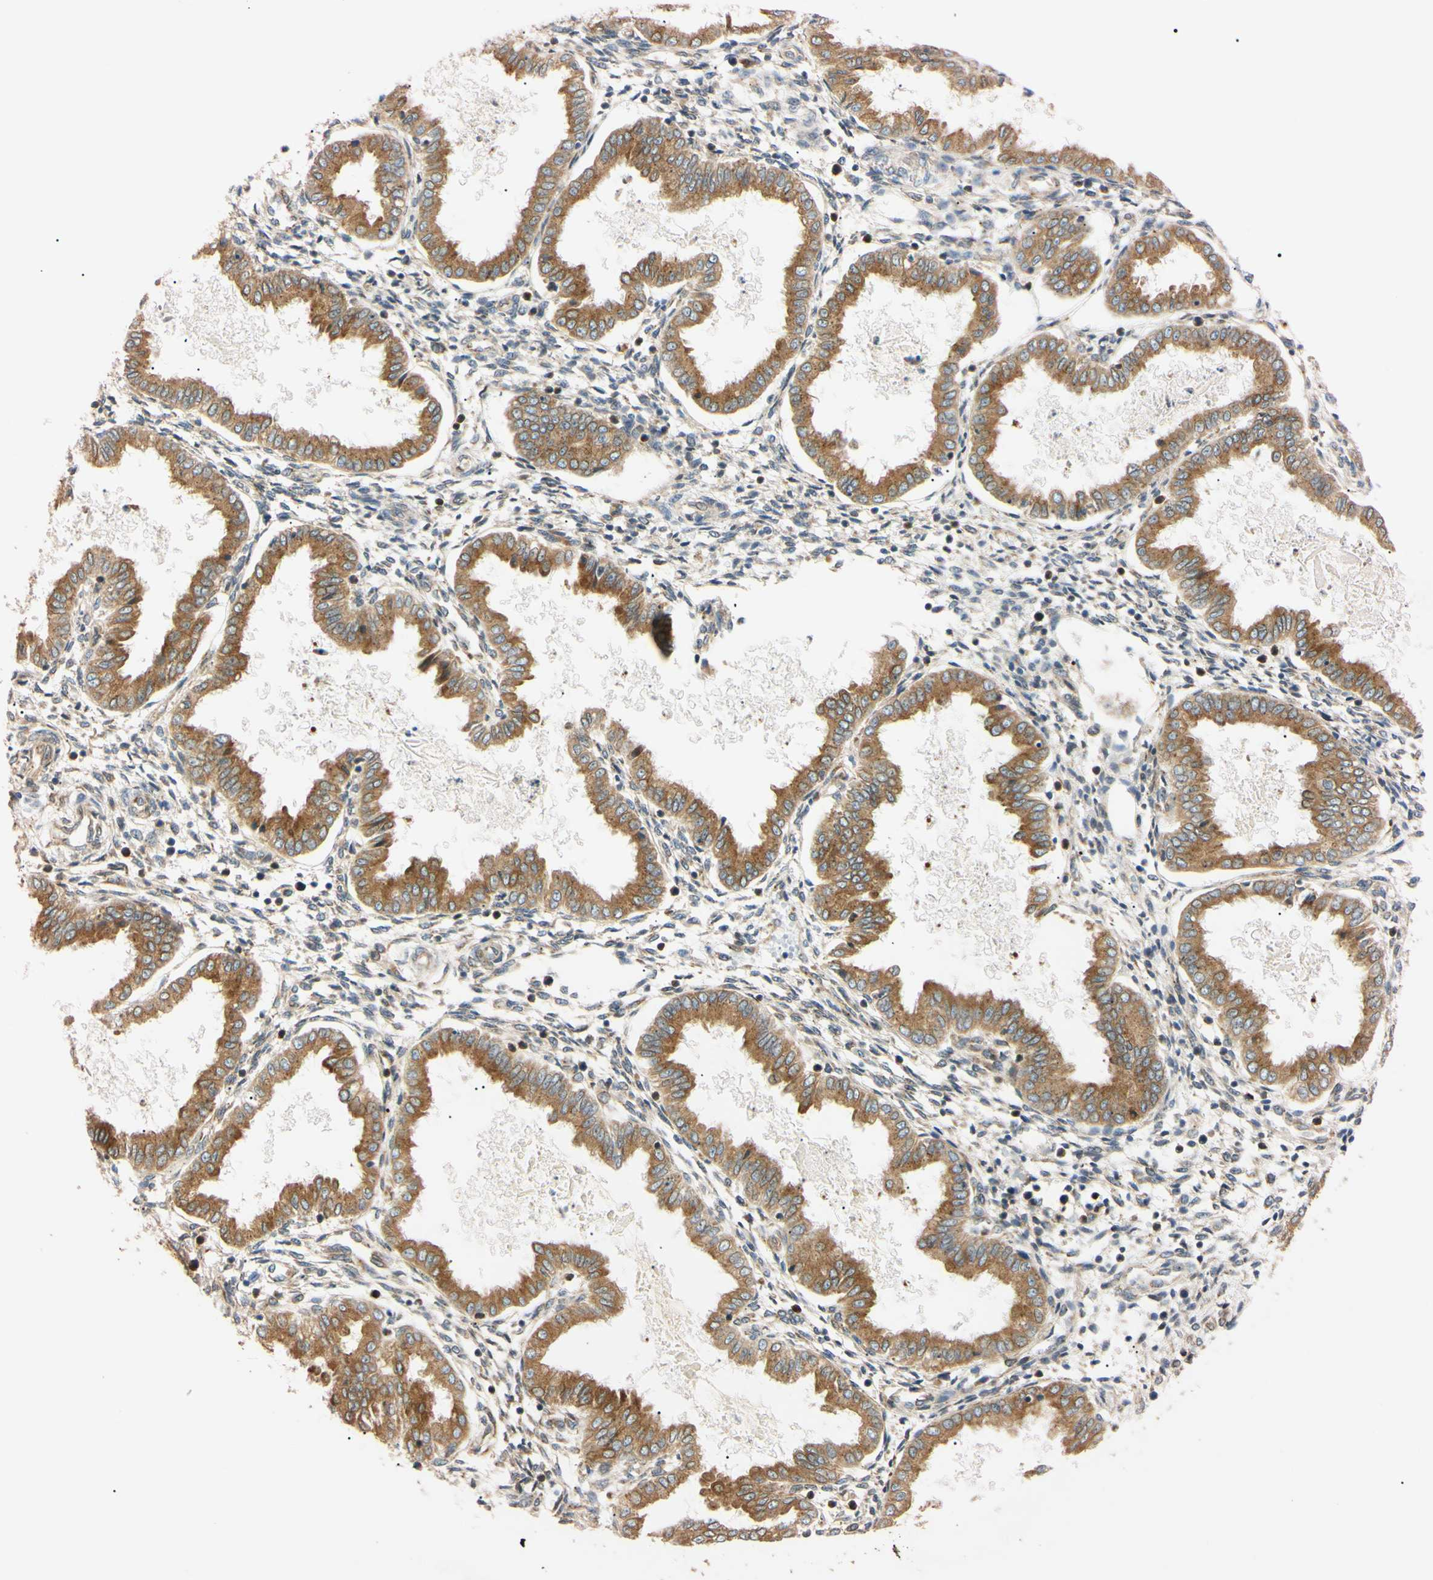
{"staining": {"intensity": "weak", "quantity": "25%-75%", "location": "cytoplasmic/membranous"}, "tissue": "endometrium", "cell_type": "Cells in endometrial stroma", "image_type": "normal", "snomed": [{"axis": "morphology", "description": "Normal tissue, NOS"}, {"axis": "topography", "description": "Endometrium"}], "caption": "Protein staining exhibits weak cytoplasmic/membranous staining in approximately 25%-75% of cells in endometrial stroma in benign endometrium. The protein is stained brown, and the nuclei are stained in blue (DAB IHC with brightfield microscopy, high magnification).", "gene": "IER3IP1", "patient": {"sex": "female", "age": 33}}